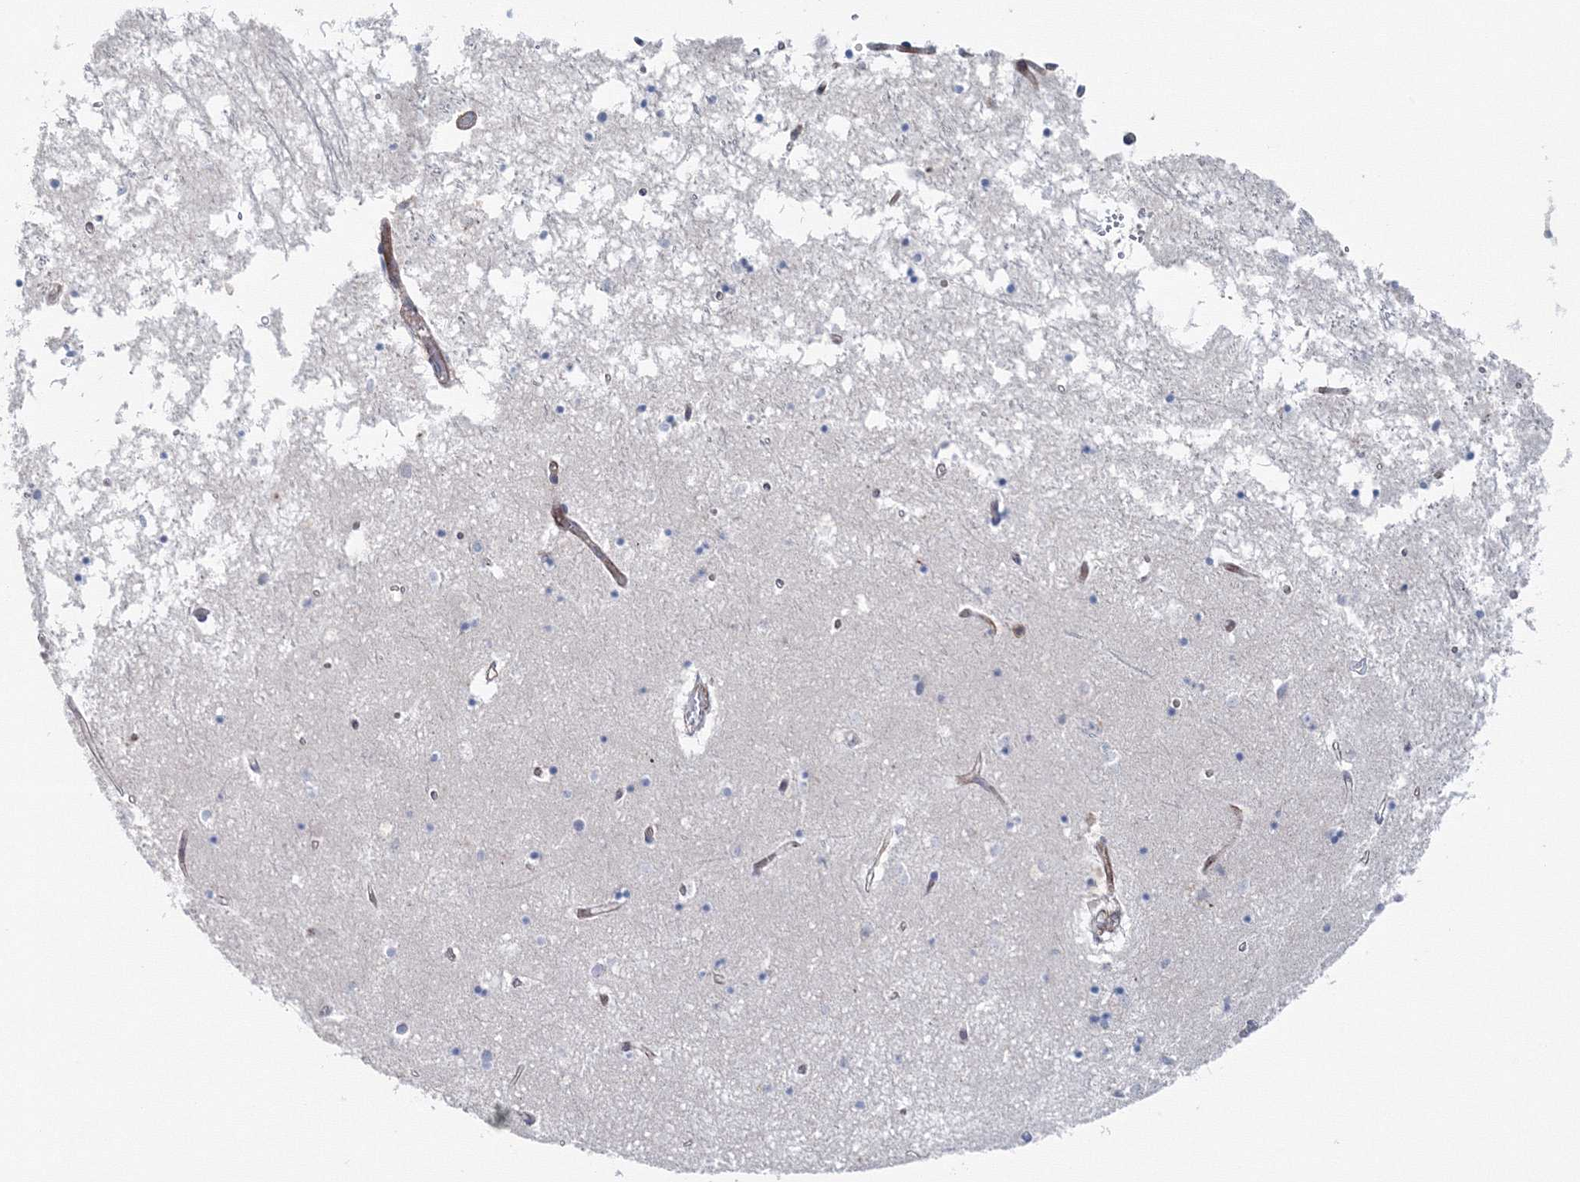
{"staining": {"intensity": "negative", "quantity": "none", "location": "none"}, "tissue": "hippocampus", "cell_type": "Glial cells", "image_type": "normal", "snomed": [{"axis": "morphology", "description": "Normal tissue, NOS"}, {"axis": "topography", "description": "Hippocampus"}], "caption": "IHC photomicrograph of unremarkable human hippocampus stained for a protein (brown), which exhibits no staining in glial cells.", "gene": "GGA2", "patient": {"sex": "male", "age": 70}}